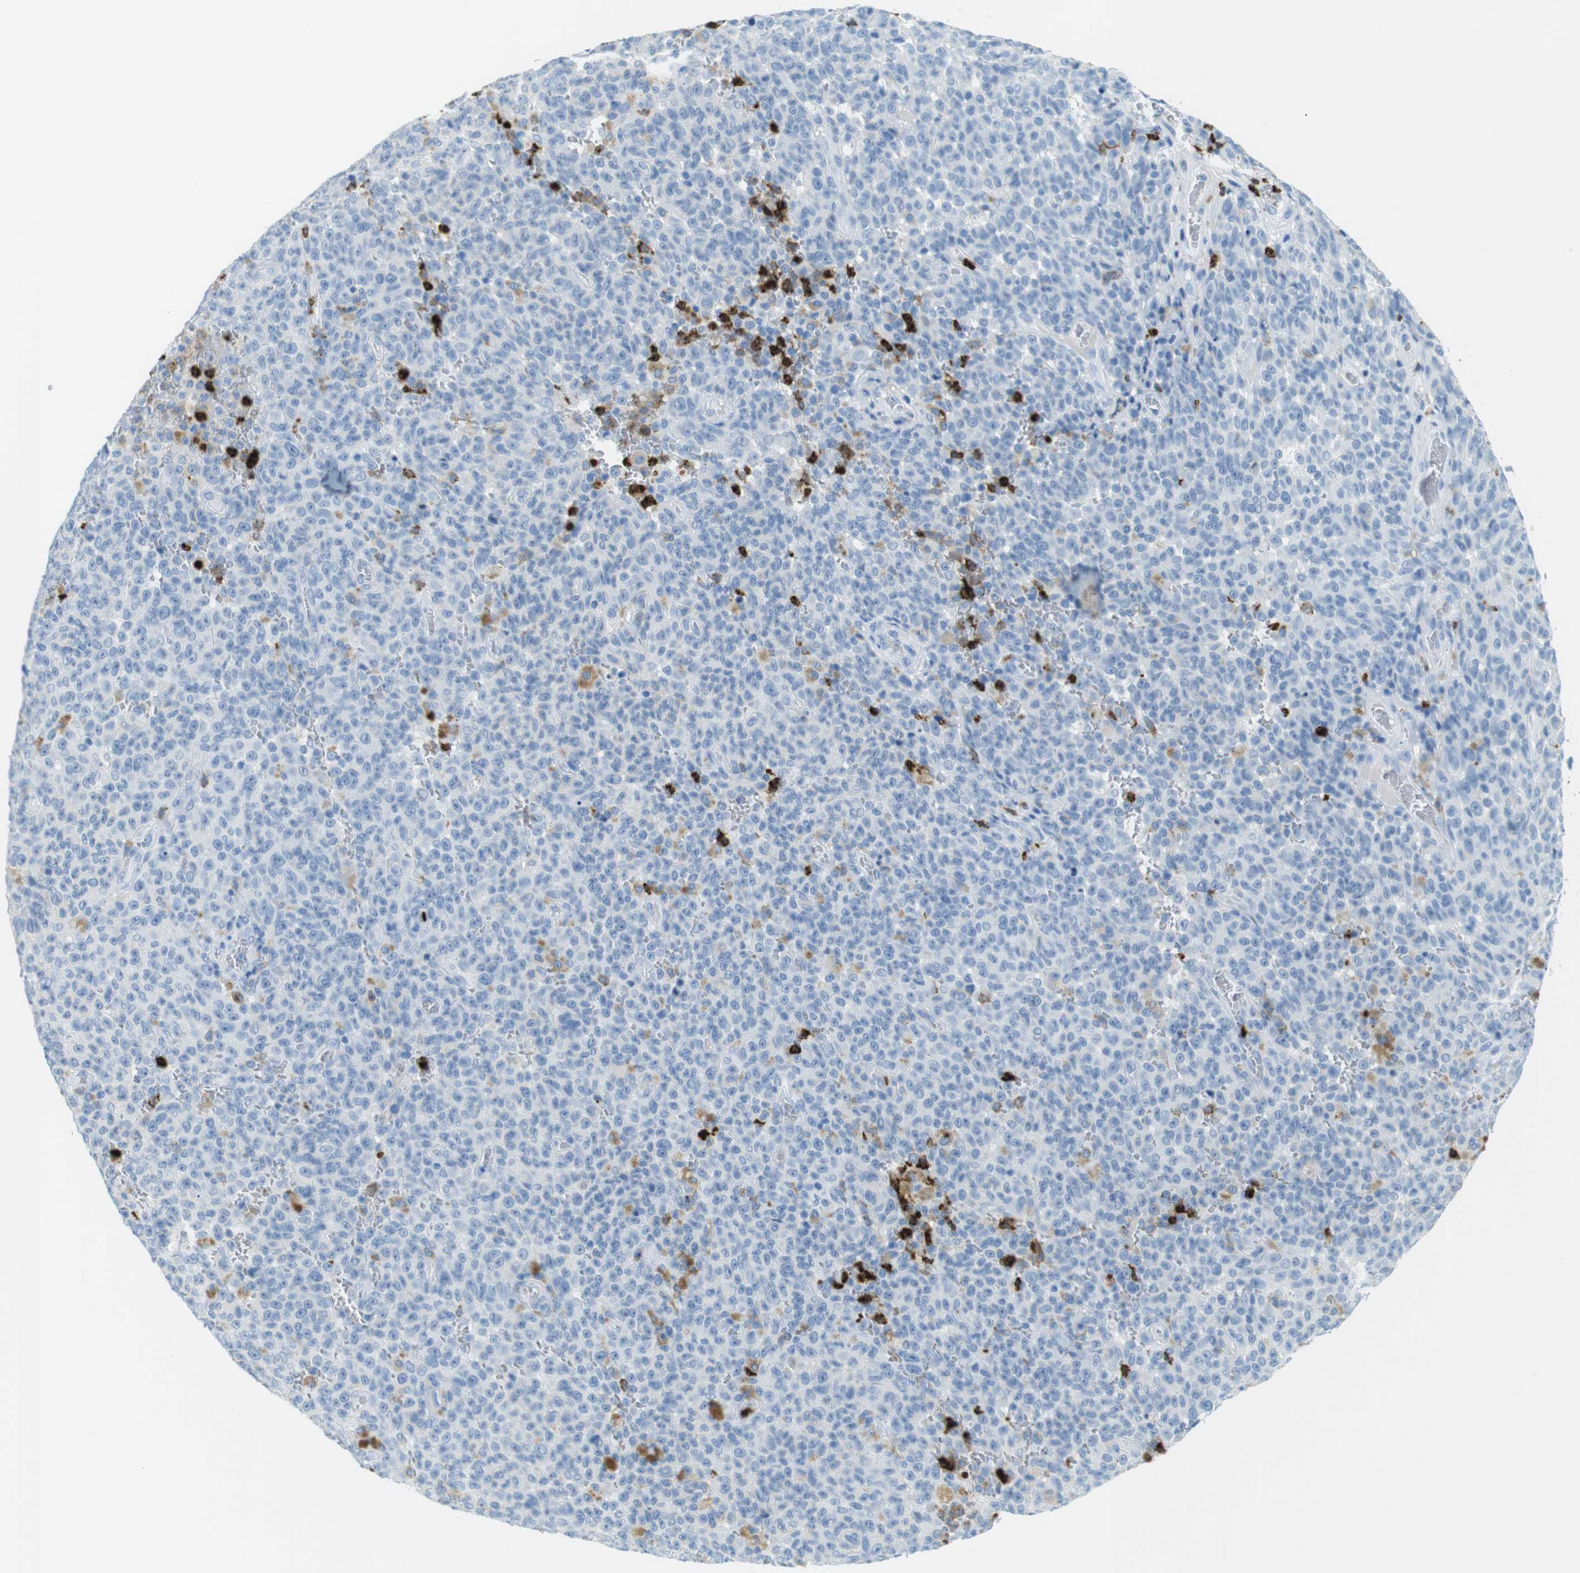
{"staining": {"intensity": "negative", "quantity": "none", "location": "none"}, "tissue": "melanoma", "cell_type": "Tumor cells", "image_type": "cancer", "snomed": [{"axis": "morphology", "description": "Malignant melanoma, NOS"}, {"axis": "topography", "description": "Skin"}], "caption": "Immunohistochemistry image of human malignant melanoma stained for a protein (brown), which demonstrates no positivity in tumor cells.", "gene": "MCEMP1", "patient": {"sex": "female", "age": 82}}